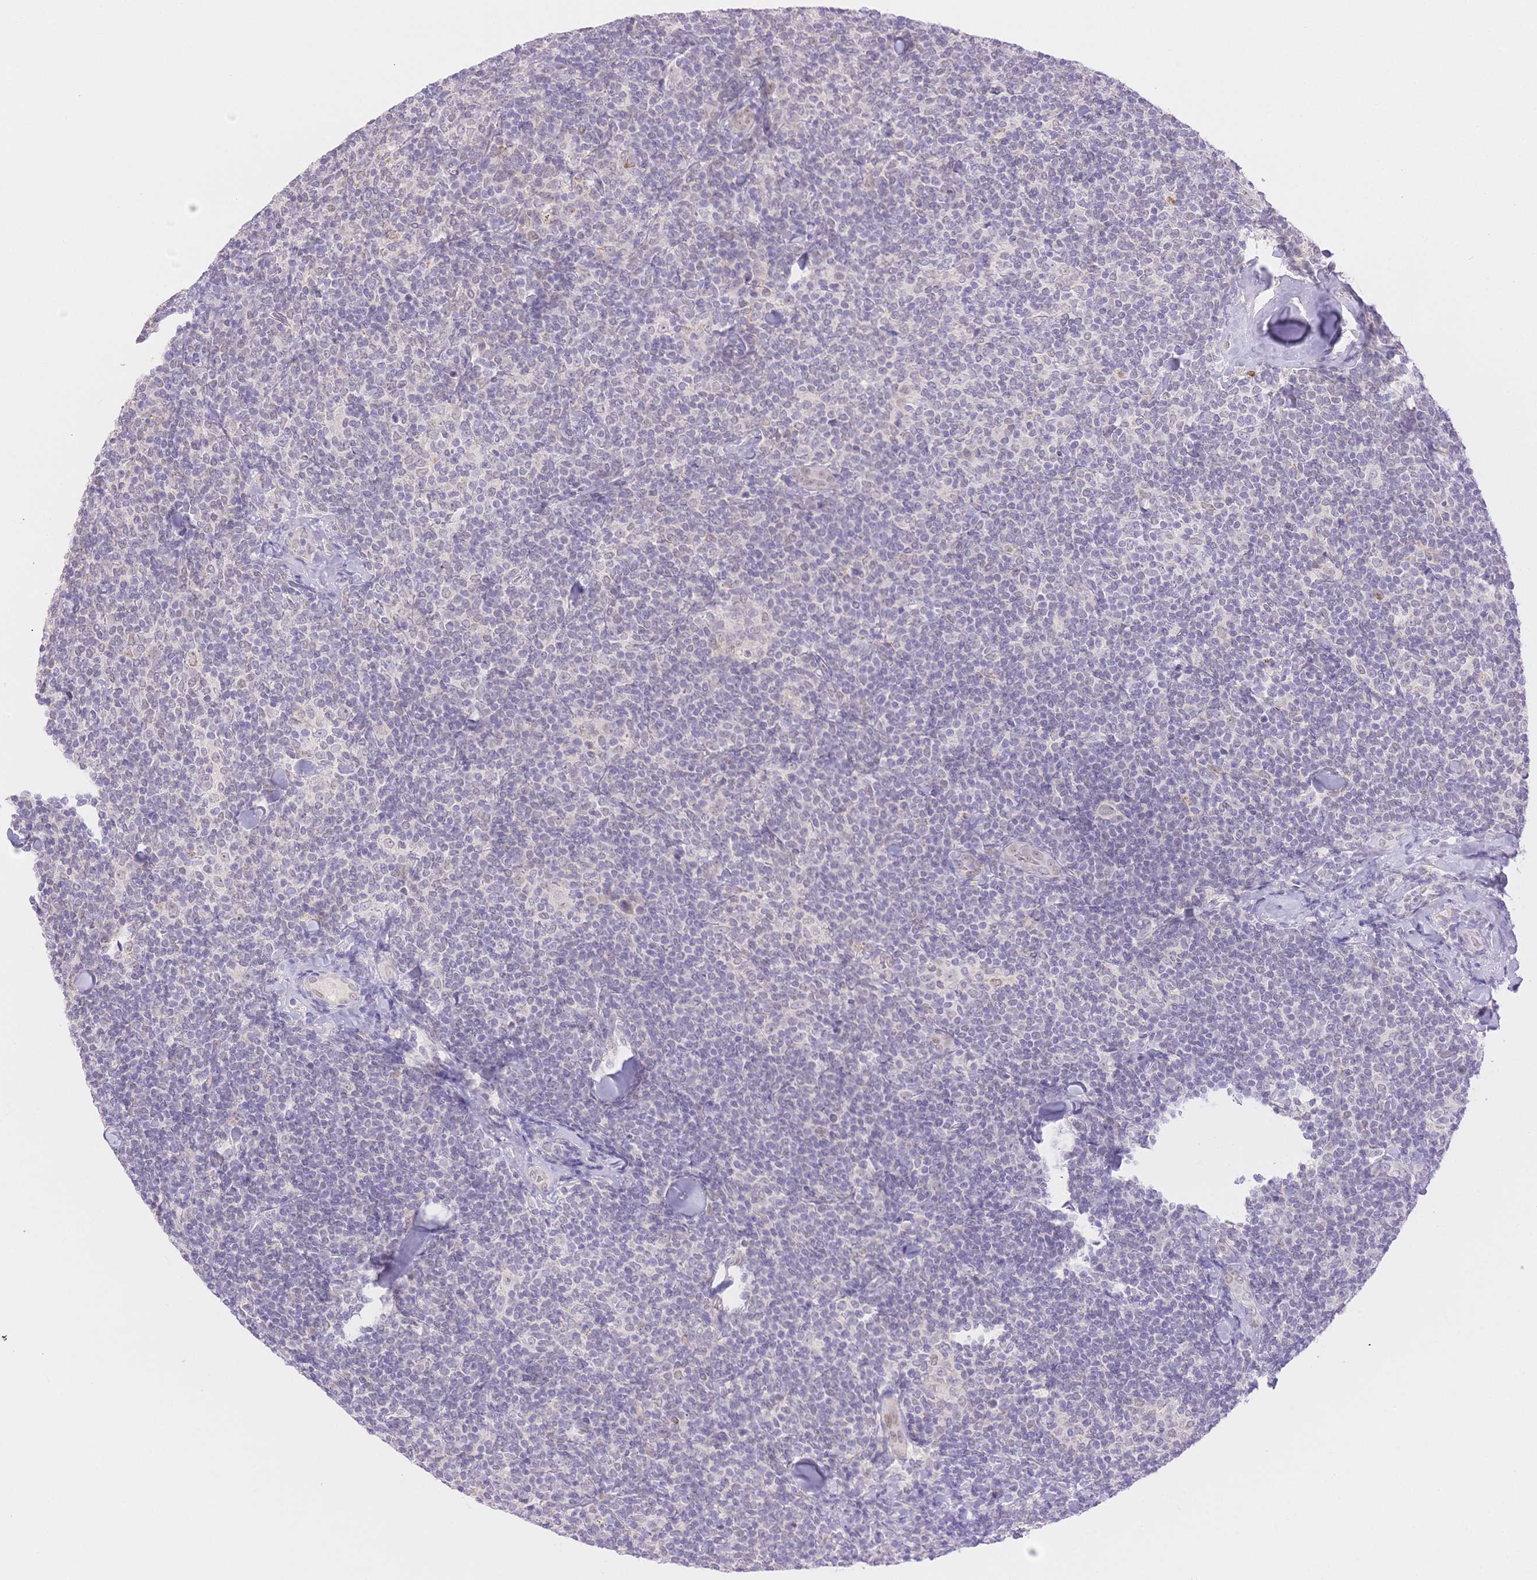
{"staining": {"intensity": "negative", "quantity": "none", "location": "none"}, "tissue": "lymphoma", "cell_type": "Tumor cells", "image_type": "cancer", "snomed": [{"axis": "morphology", "description": "Malignant lymphoma, non-Hodgkin's type, Low grade"}, {"axis": "topography", "description": "Lymph node"}], "caption": "Human malignant lymphoma, non-Hodgkin's type (low-grade) stained for a protein using IHC displays no staining in tumor cells.", "gene": "WDR54", "patient": {"sex": "female", "age": 56}}